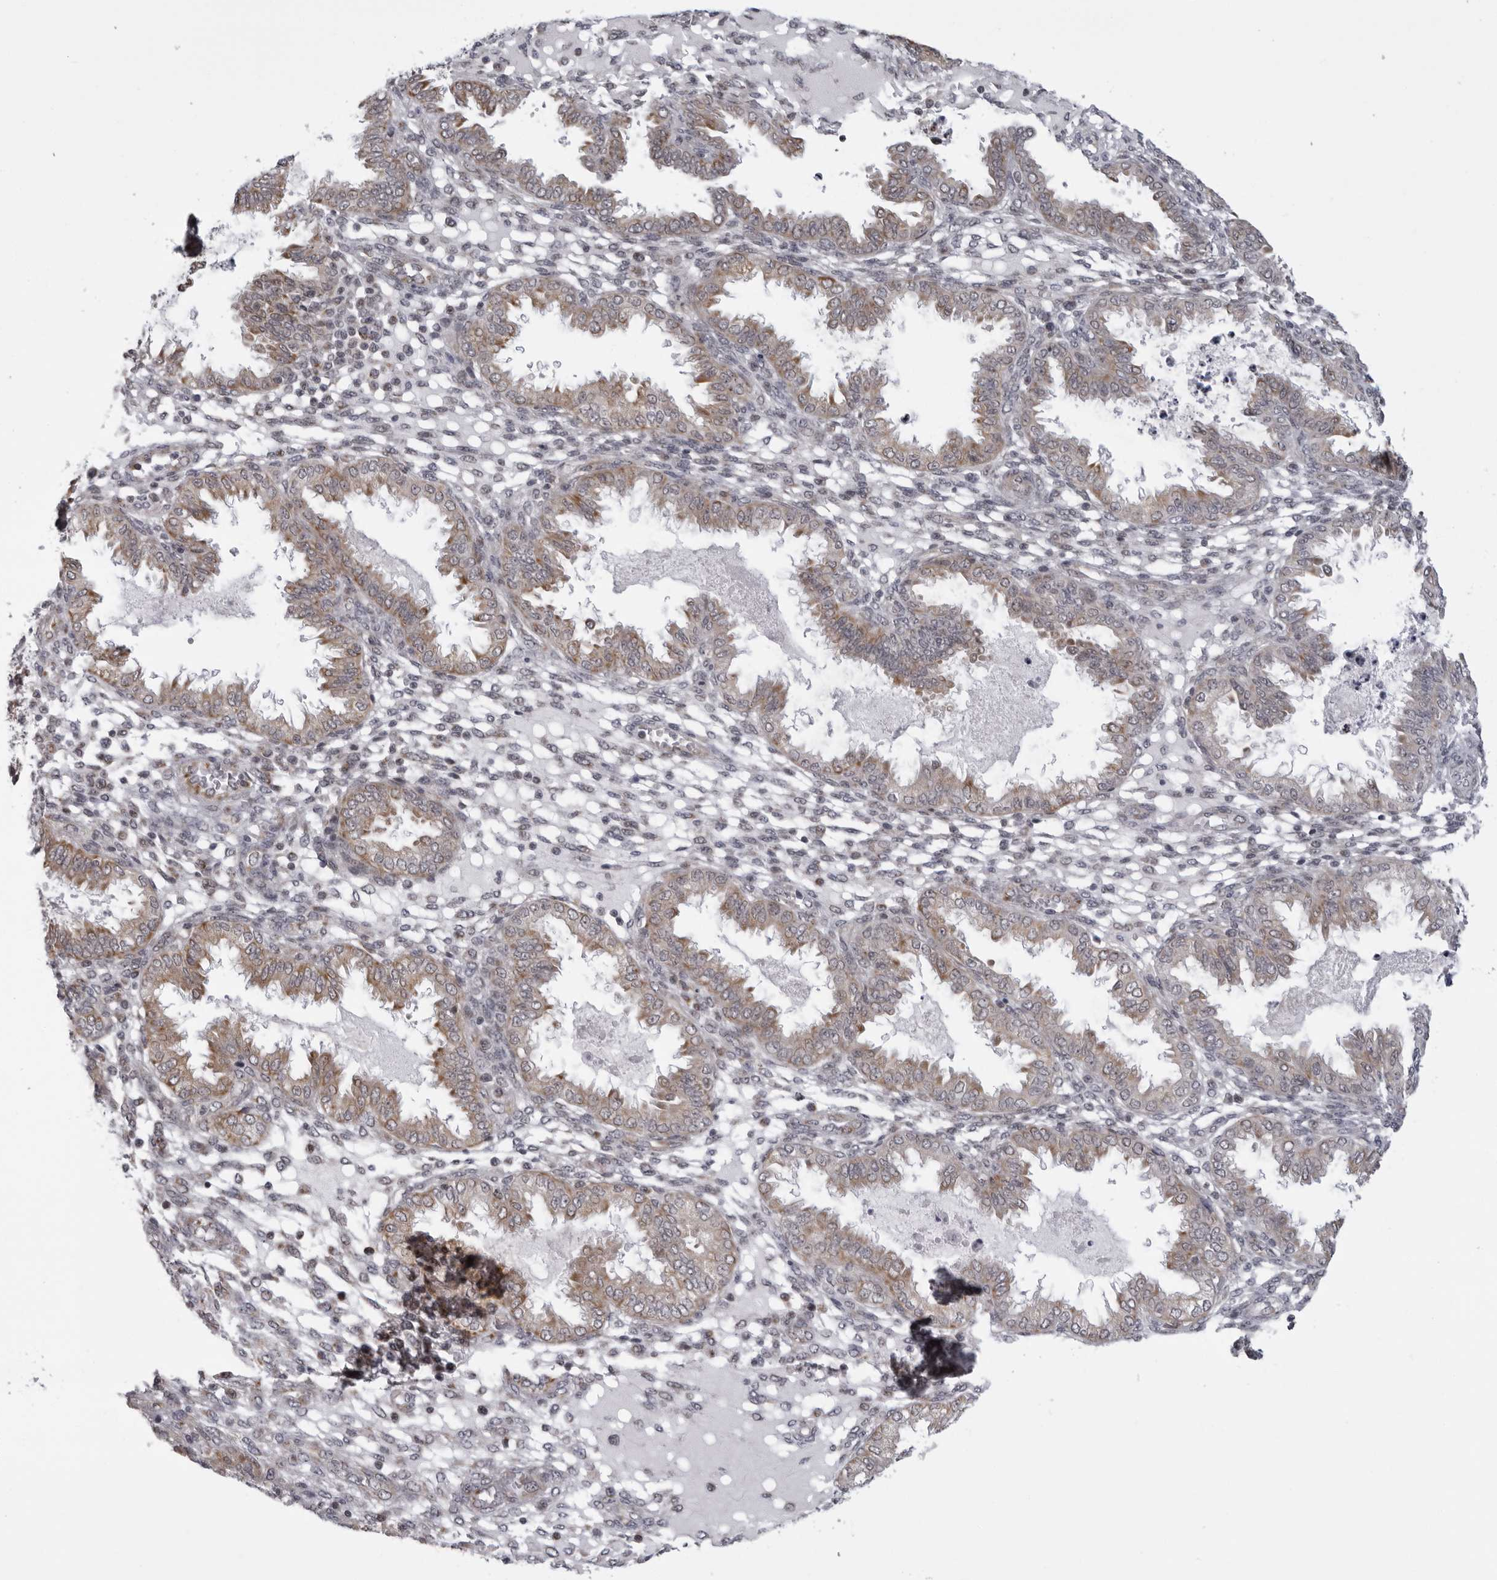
{"staining": {"intensity": "negative", "quantity": "none", "location": "none"}, "tissue": "endometrium", "cell_type": "Cells in endometrial stroma", "image_type": "normal", "snomed": [{"axis": "morphology", "description": "Normal tissue, NOS"}, {"axis": "topography", "description": "Endometrium"}], "caption": "This is an immunohistochemistry image of normal human endometrium. There is no expression in cells in endometrial stroma.", "gene": "RTCA", "patient": {"sex": "female", "age": 33}}